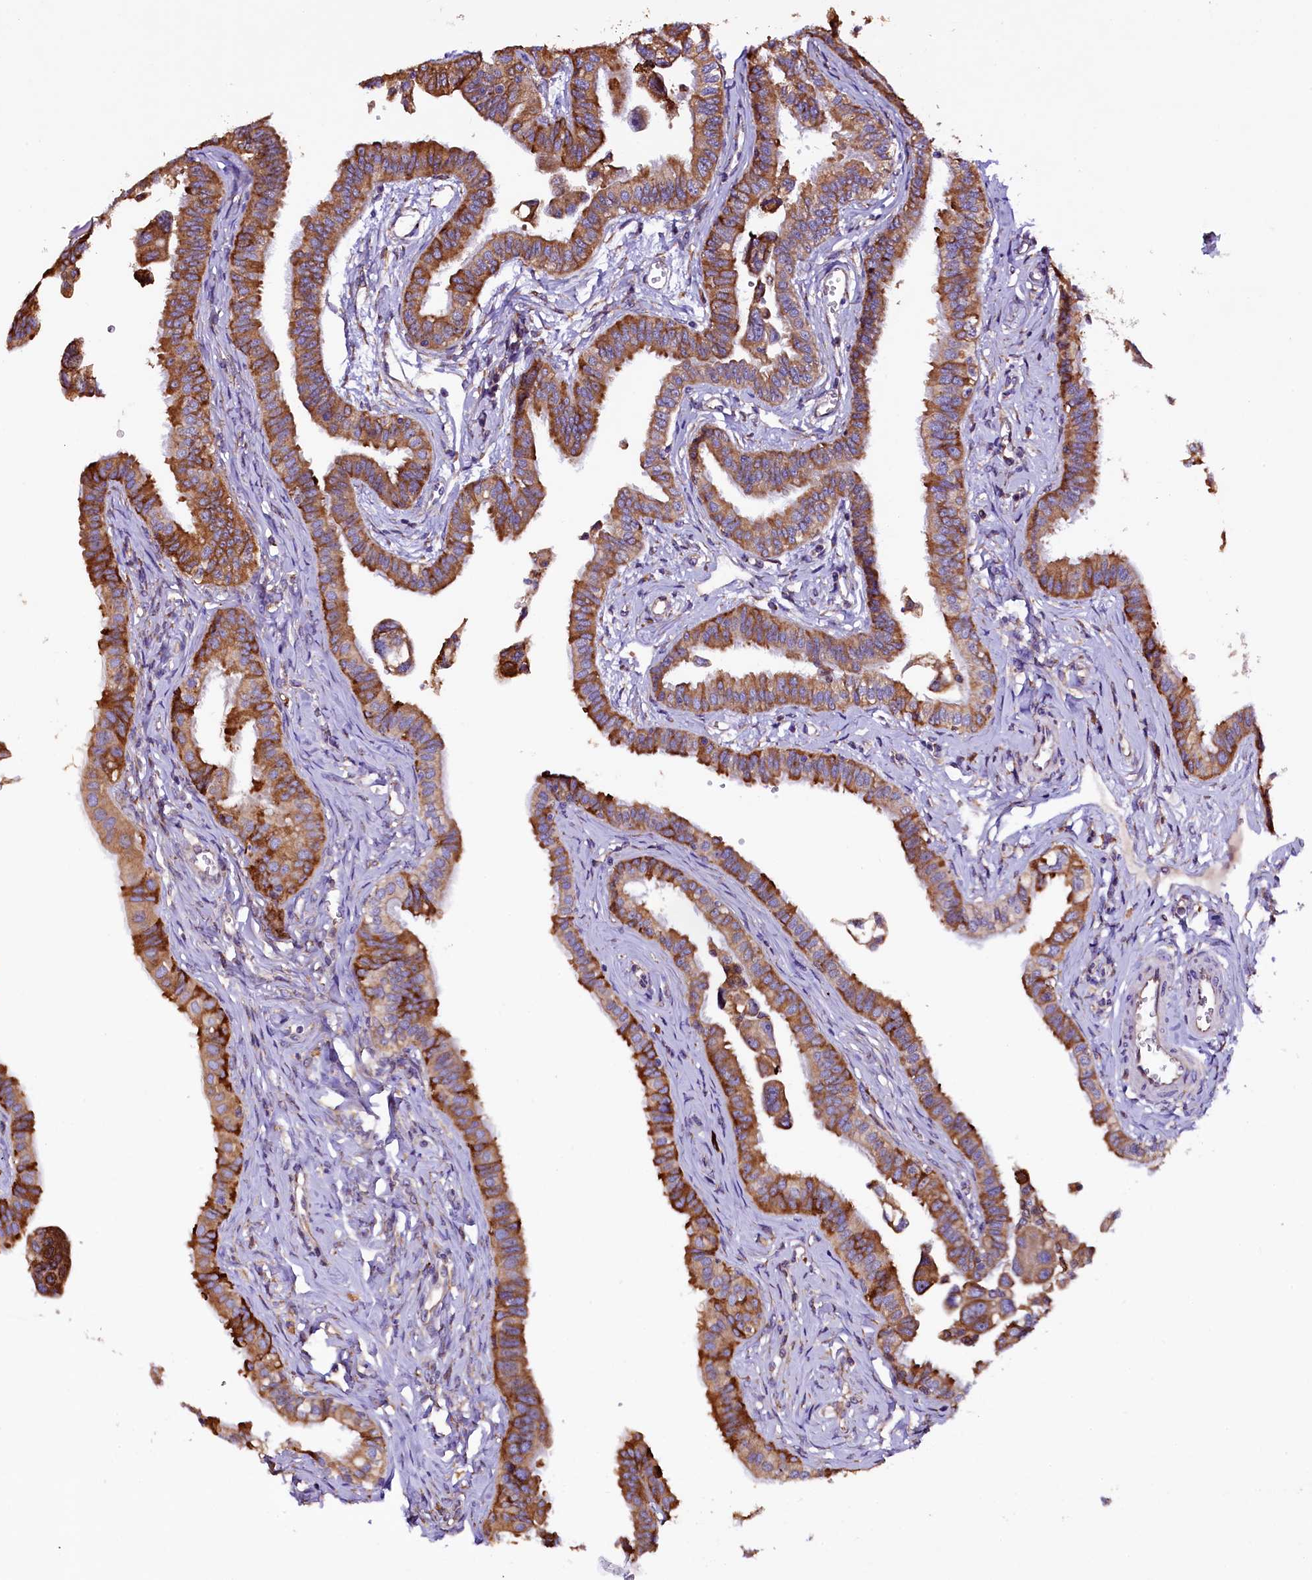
{"staining": {"intensity": "strong", "quantity": ">75%", "location": "cytoplasmic/membranous"}, "tissue": "fallopian tube", "cell_type": "Glandular cells", "image_type": "normal", "snomed": [{"axis": "morphology", "description": "Normal tissue, NOS"}, {"axis": "morphology", "description": "Carcinoma, NOS"}, {"axis": "topography", "description": "Fallopian tube"}, {"axis": "topography", "description": "Ovary"}], "caption": "A micrograph of fallopian tube stained for a protein shows strong cytoplasmic/membranous brown staining in glandular cells. The staining was performed using DAB (3,3'-diaminobenzidine), with brown indicating positive protein expression. Nuclei are stained blue with hematoxylin.", "gene": "CAPS2", "patient": {"sex": "female", "age": 59}}